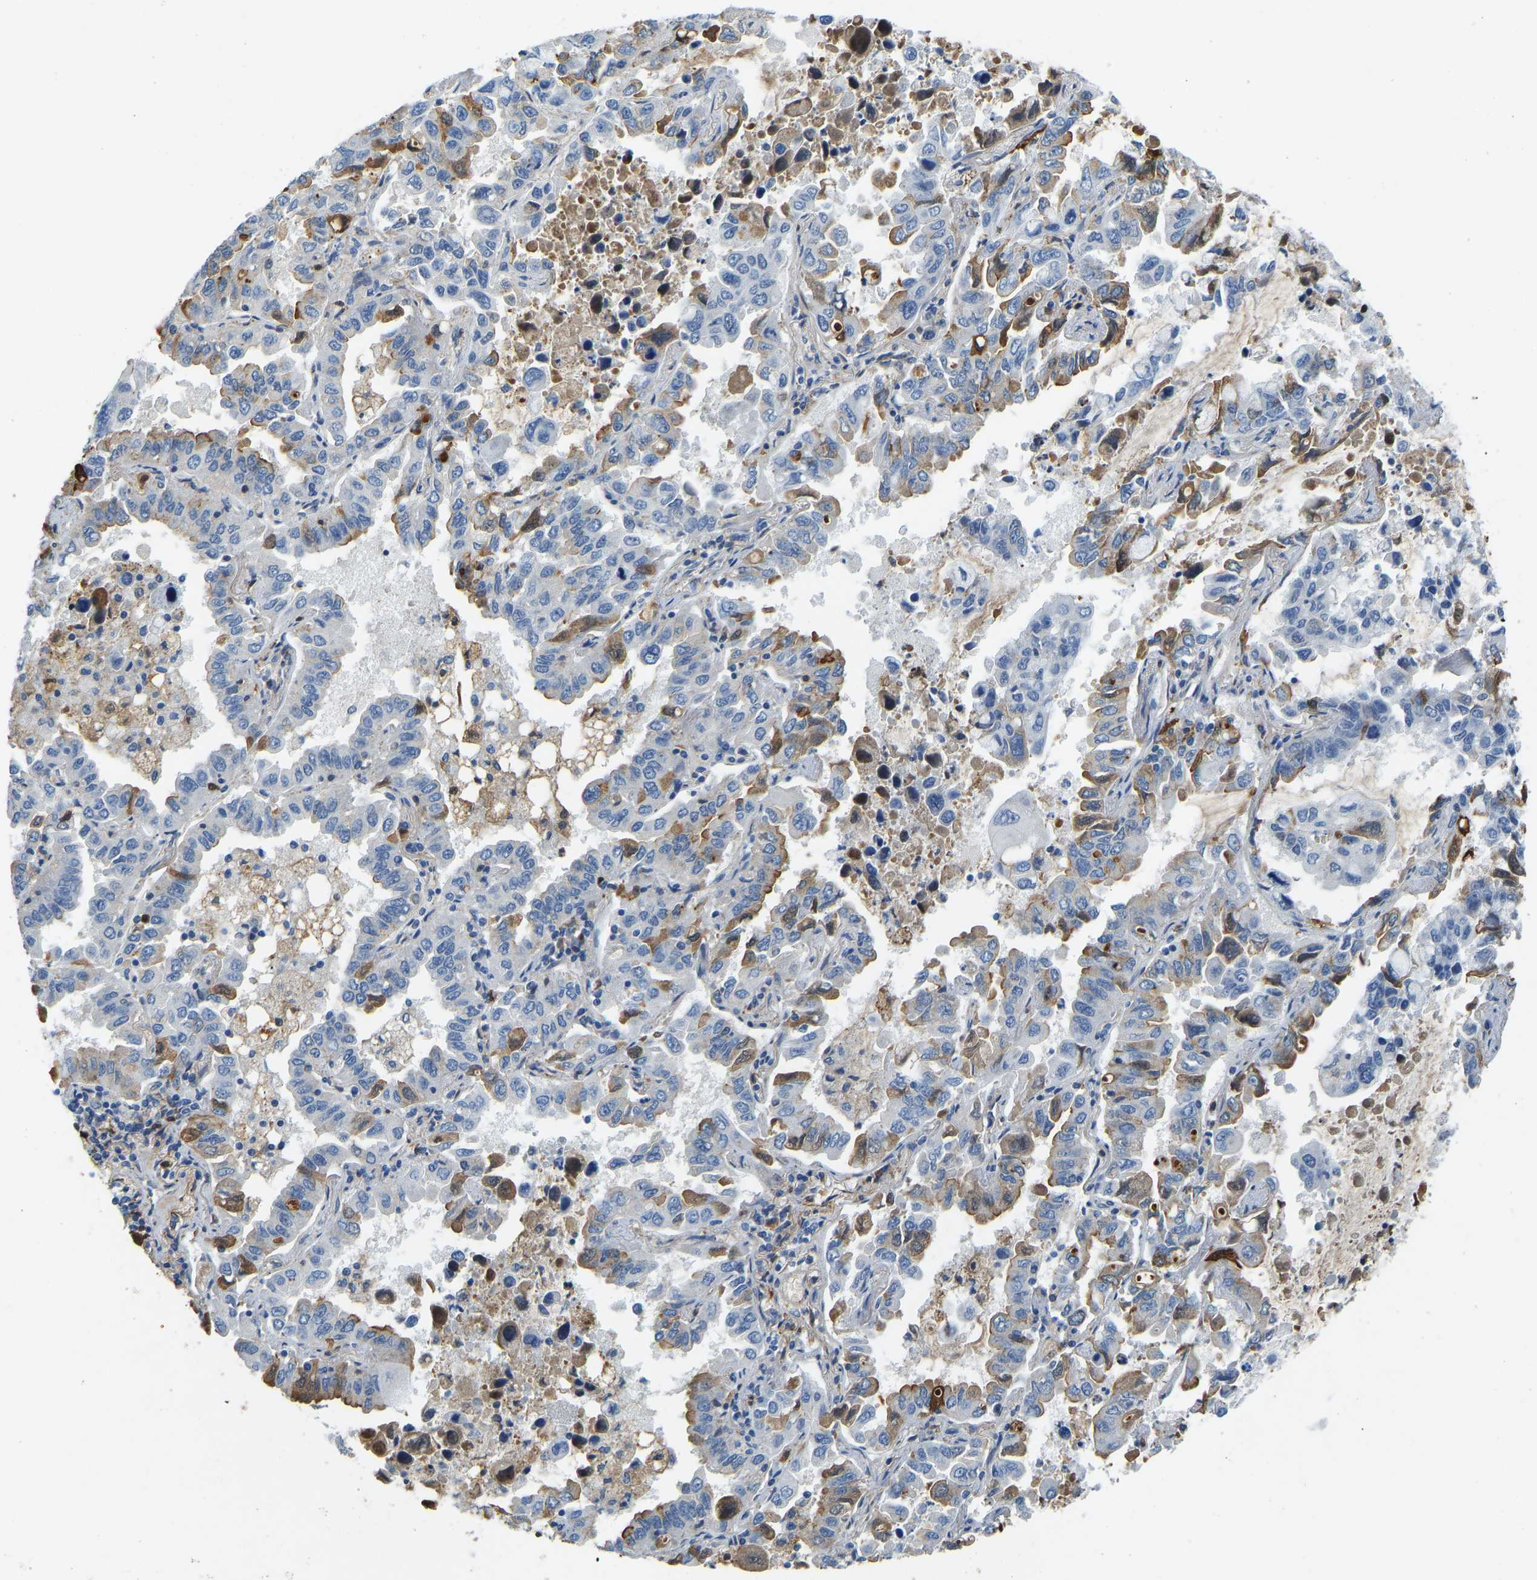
{"staining": {"intensity": "moderate", "quantity": "<25%", "location": "cytoplasmic/membranous"}, "tissue": "lung cancer", "cell_type": "Tumor cells", "image_type": "cancer", "snomed": [{"axis": "morphology", "description": "Adenocarcinoma, NOS"}, {"axis": "topography", "description": "Lung"}], "caption": "A high-resolution micrograph shows IHC staining of lung cancer, which displays moderate cytoplasmic/membranous expression in about <25% of tumor cells.", "gene": "THBS4", "patient": {"sex": "male", "age": 64}}